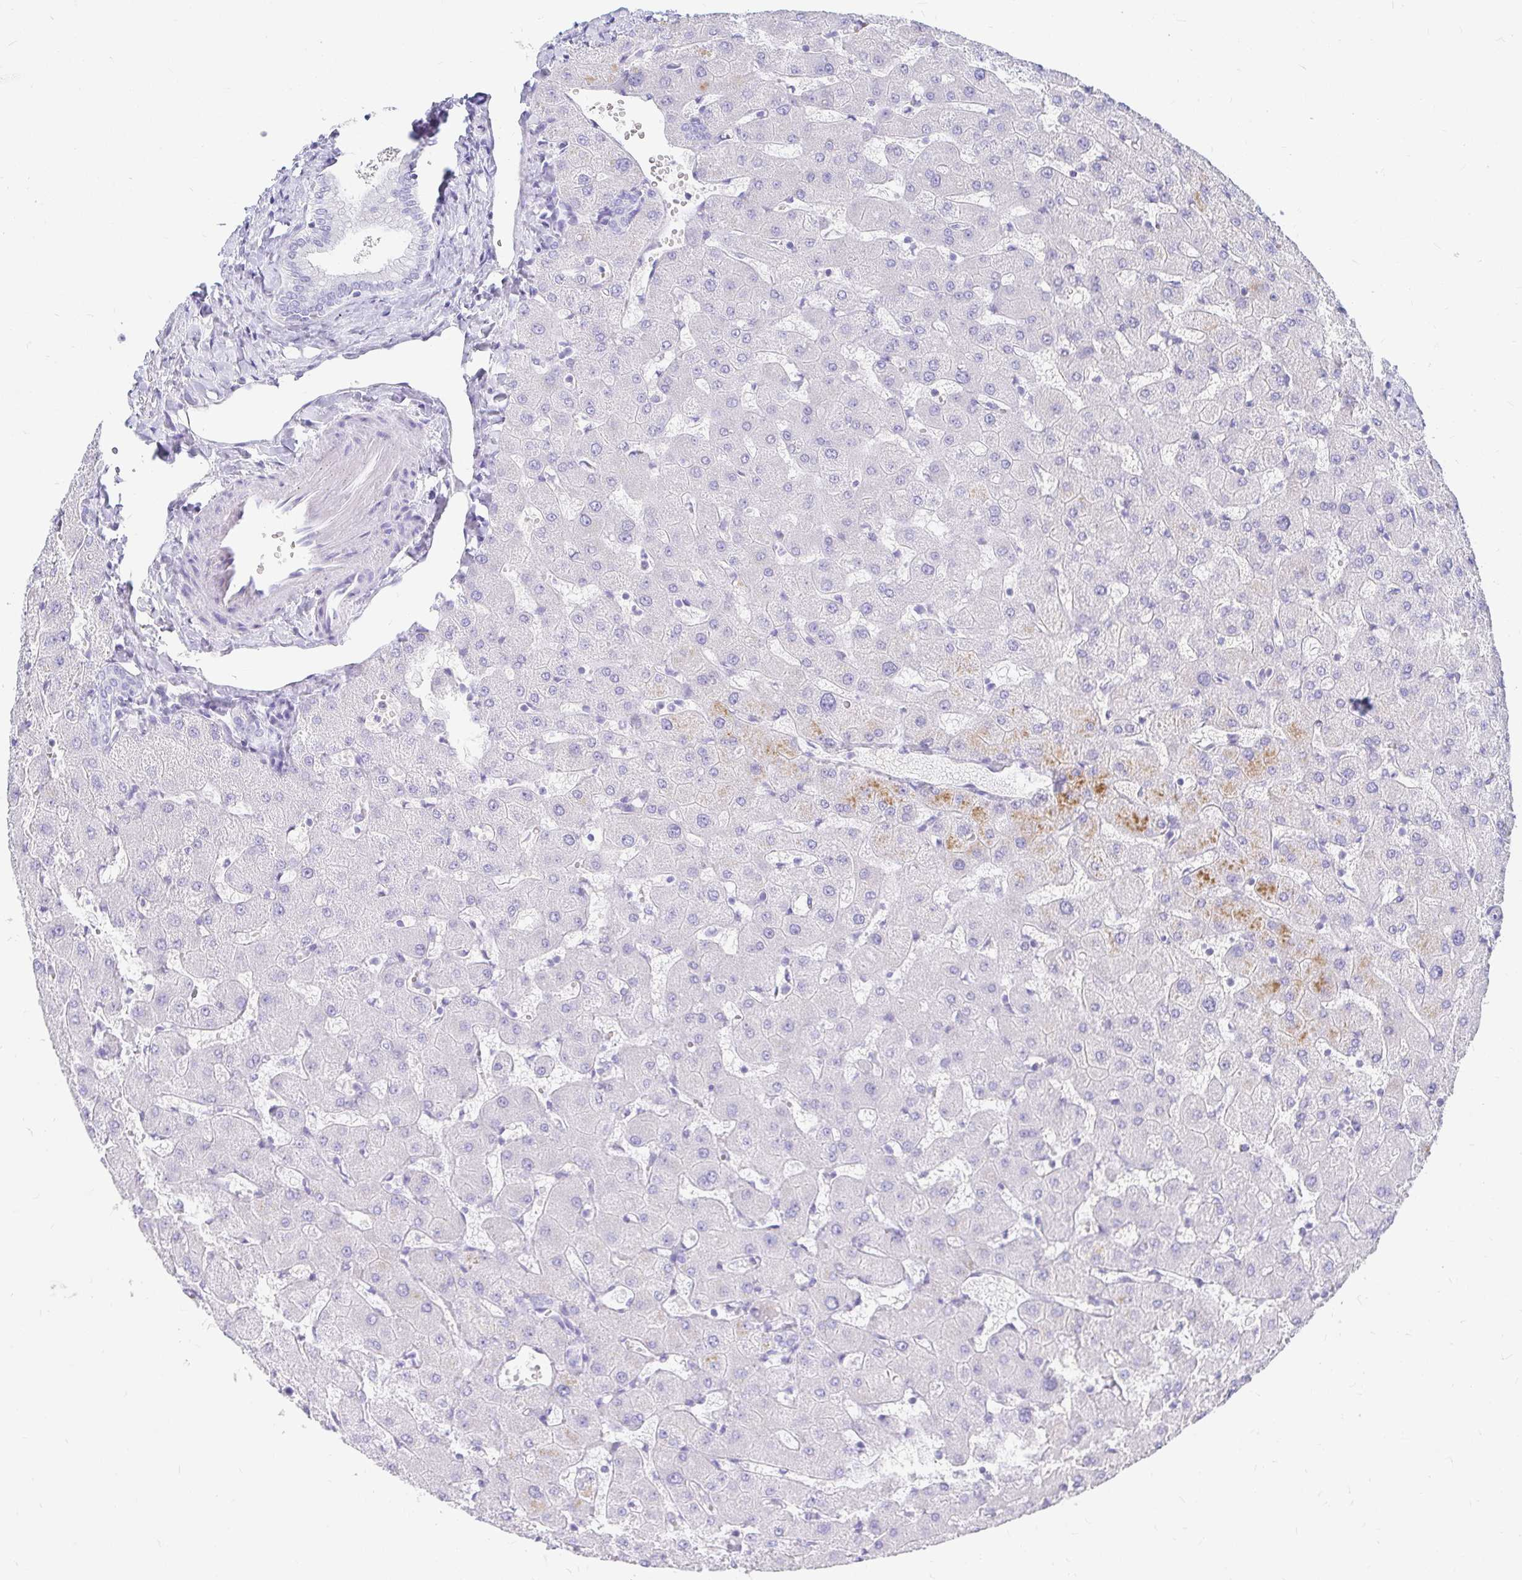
{"staining": {"intensity": "negative", "quantity": "none", "location": "none"}, "tissue": "liver", "cell_type": "Cholangiocytes", "image_type": "normal", "snomed": [{"axis": "morphology", "description": "Normal tissue, NOS"}, {"axis": "topography", "description": "Liver"}], "caption": "The histopathology image reveals no staining of cholangiocytes in unremarkable liver. (DAB (3,3'-diaminobenzidine) IHC, high magnification).", "gene": "NR2E1", "patient": {"sex": "female", "age": 63}}